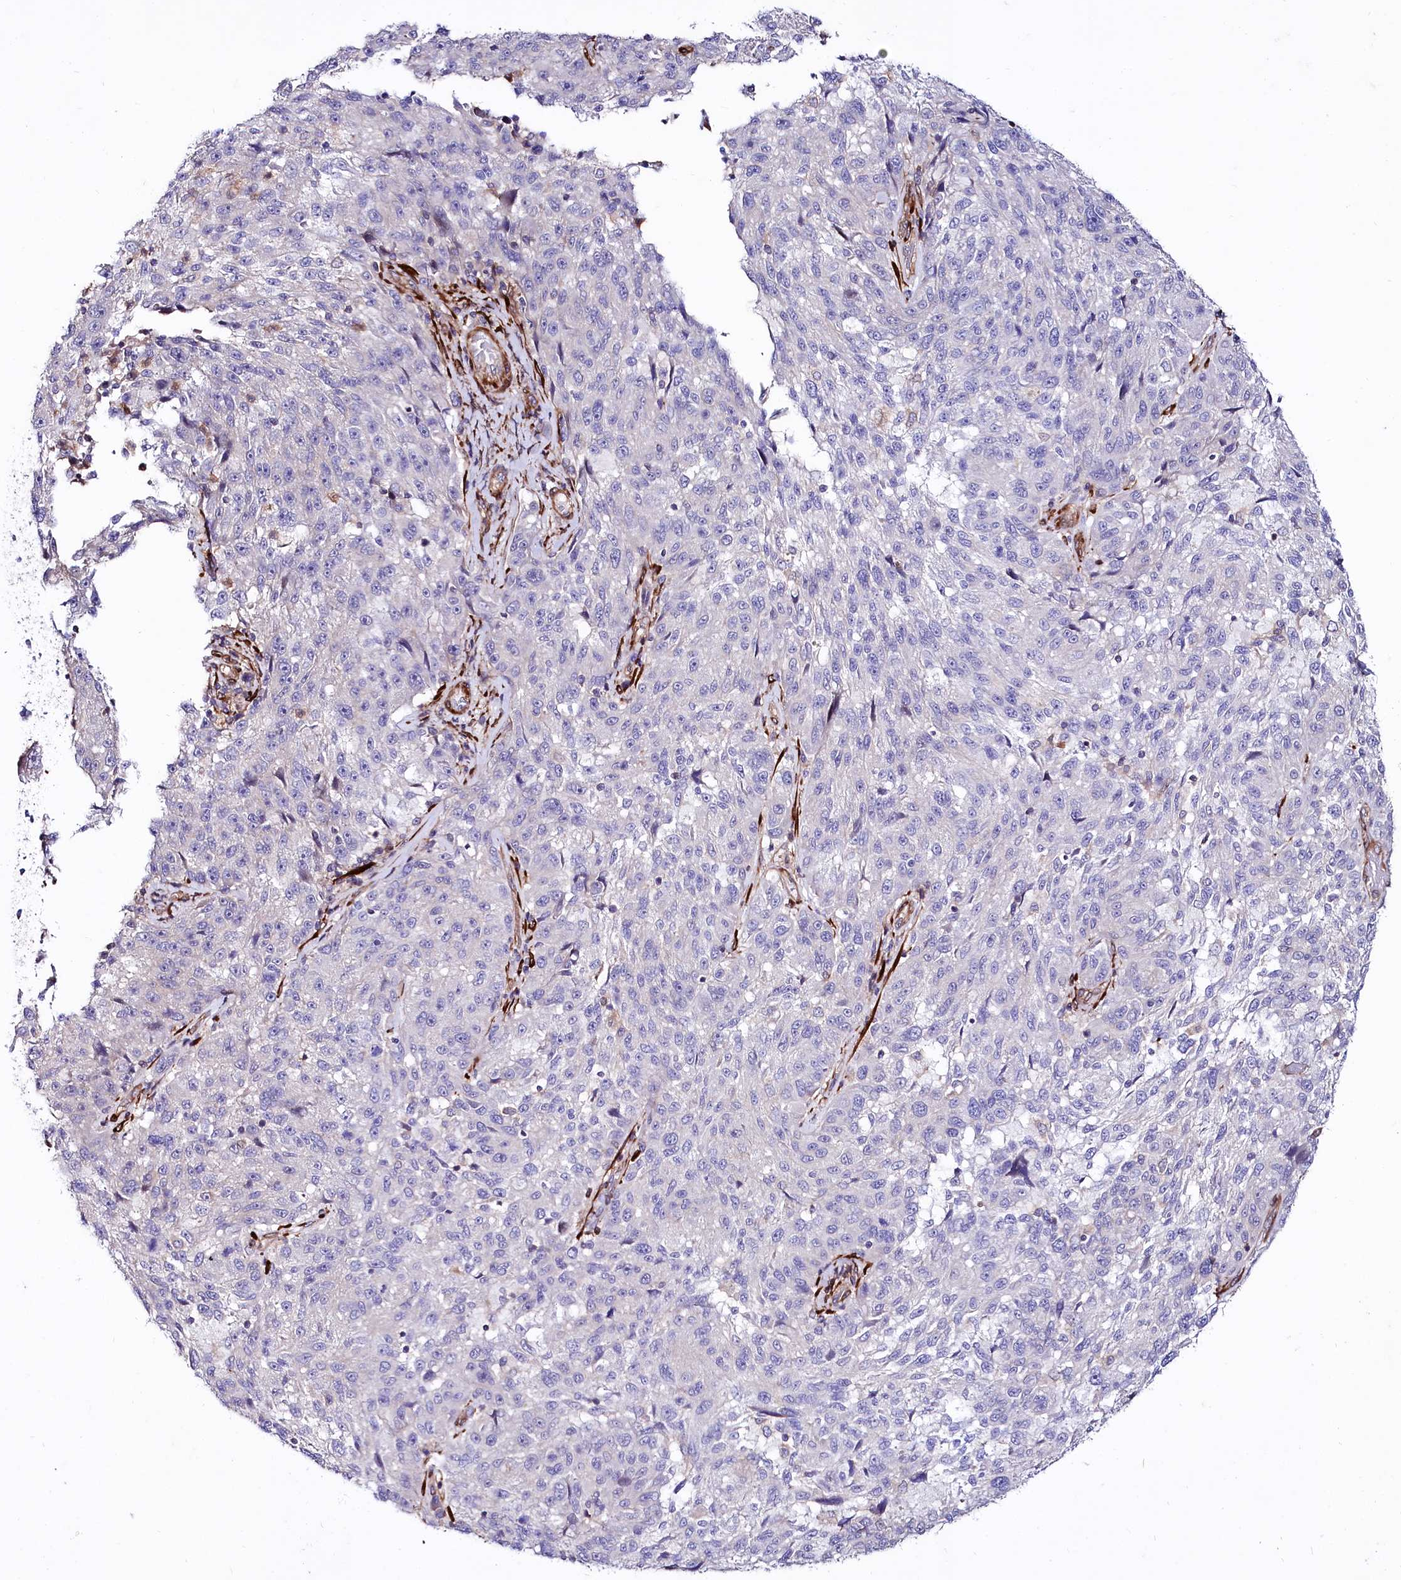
{"staining": {"intensity": "negative", "quantity": "none", "location": "none"}, "tissue": "melanoma", "cell_type": "Tumor cells", "image_type": "cancer", "snomed": [{"axis": "morphology", "description": "Malignant melanoma, NOS"}, {"axis": "topography", "description": "Skin"}], "caption": "A photomicrograph of malignant melanoma stained for a protein reveals no brown staining in tumor cells.", "gene": "FCHSD2", "patient": {"sex": "male", "age": 53}}